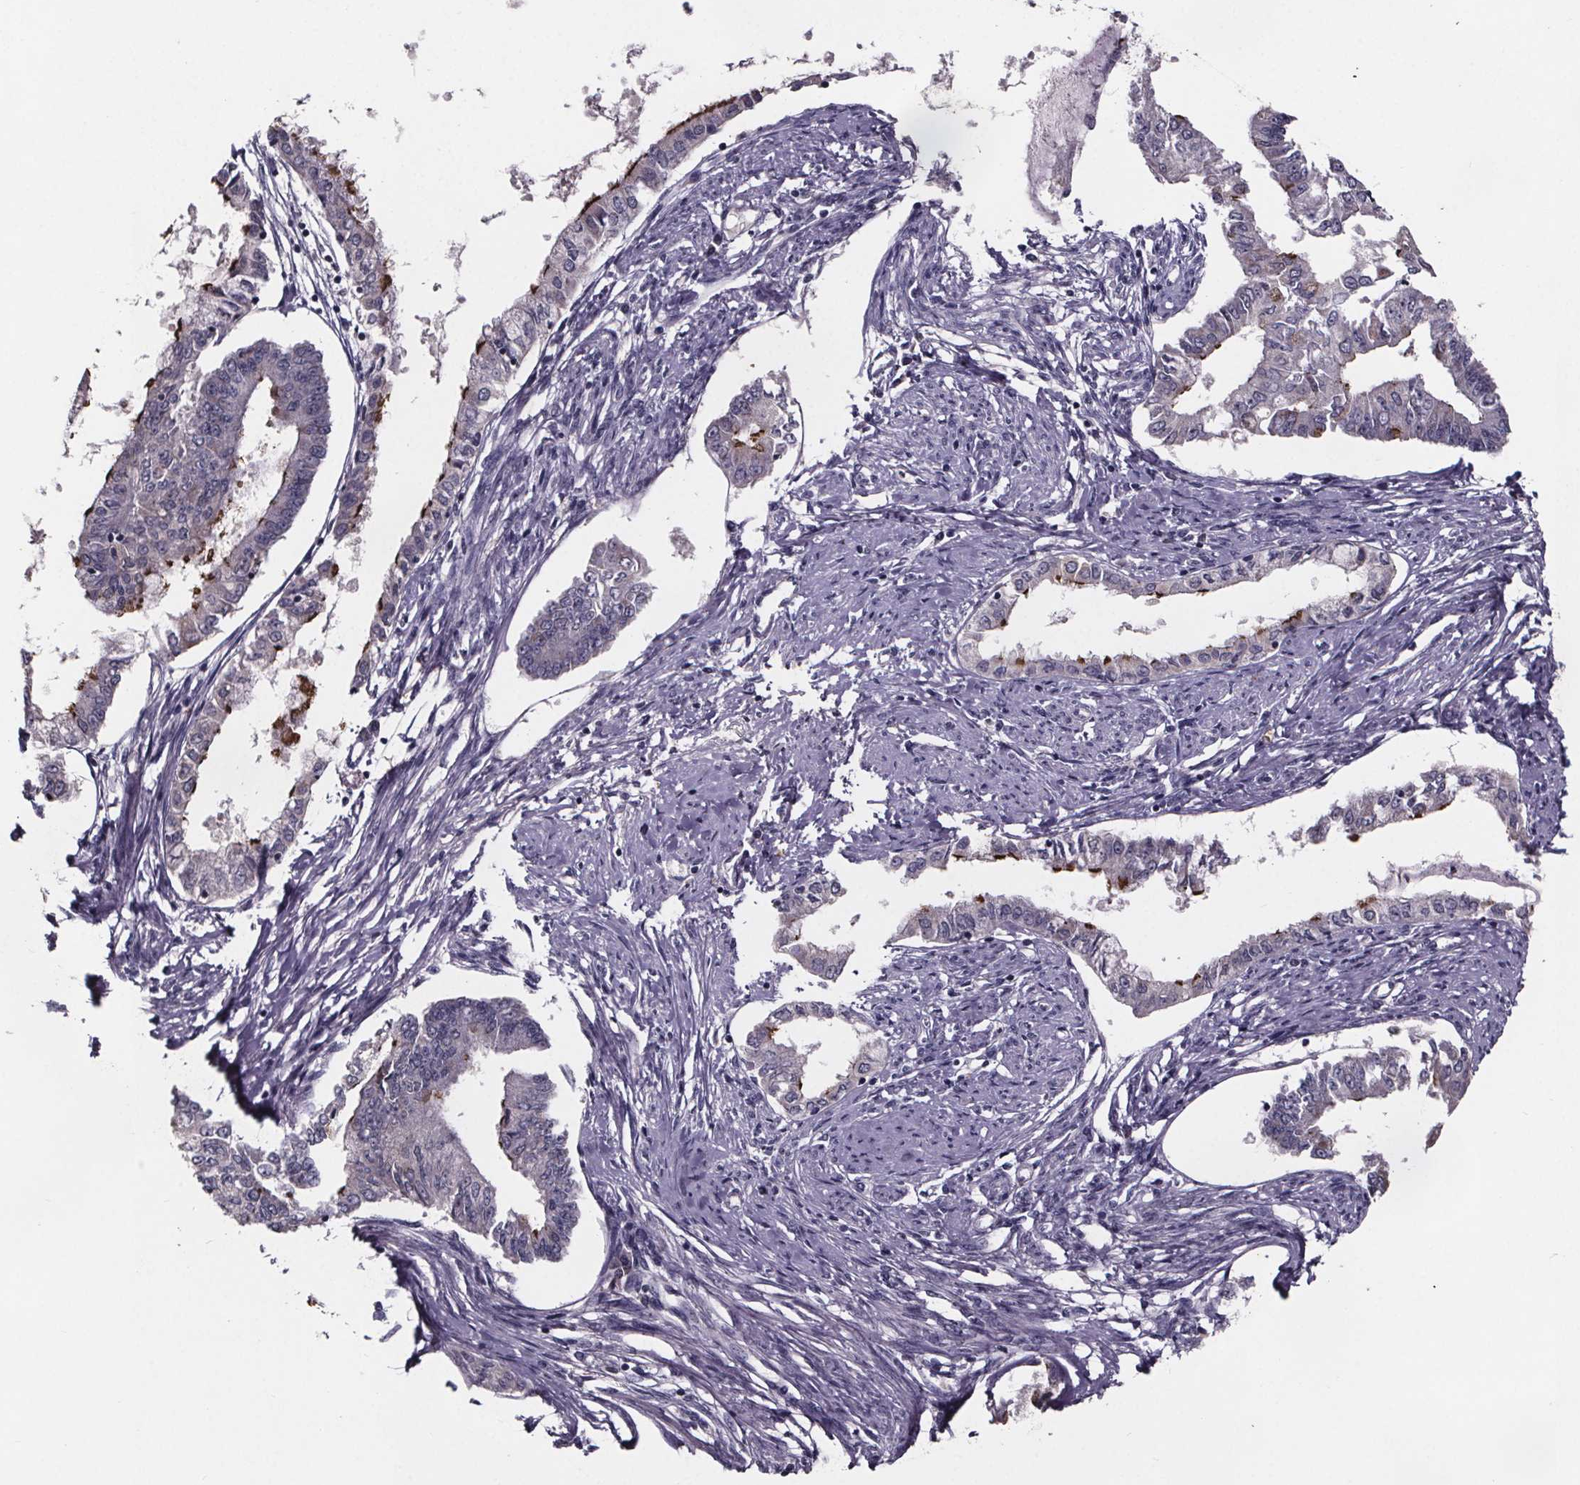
{"staining": {"intensity": "strong", "quantity": "<25%", "location": "cytoplasmic/membranous"}, "tissue": "endometrial cancer", "cell_type": "Tumor cells", "image_type": "cancer", "snomed": [{"axis": "morphology", "description": "Adenocarcinoma, NOS"}, {"axis": "topography", "description": "Endometrium"}], "caption": "Immunohistochemistry histopathology image of neoplastic tissue: endometrial cancer (adenocarcinoma) stained using immunohistochemistry (IHC) shows medium levels of strong protein expression localized specifically in the cytoplasmic/membranous of tumor cells, appearing as a cytoplasmic/membranous brown color.", "gene": "NPHP4", "patient": {"sex": "female", "age": 76}}